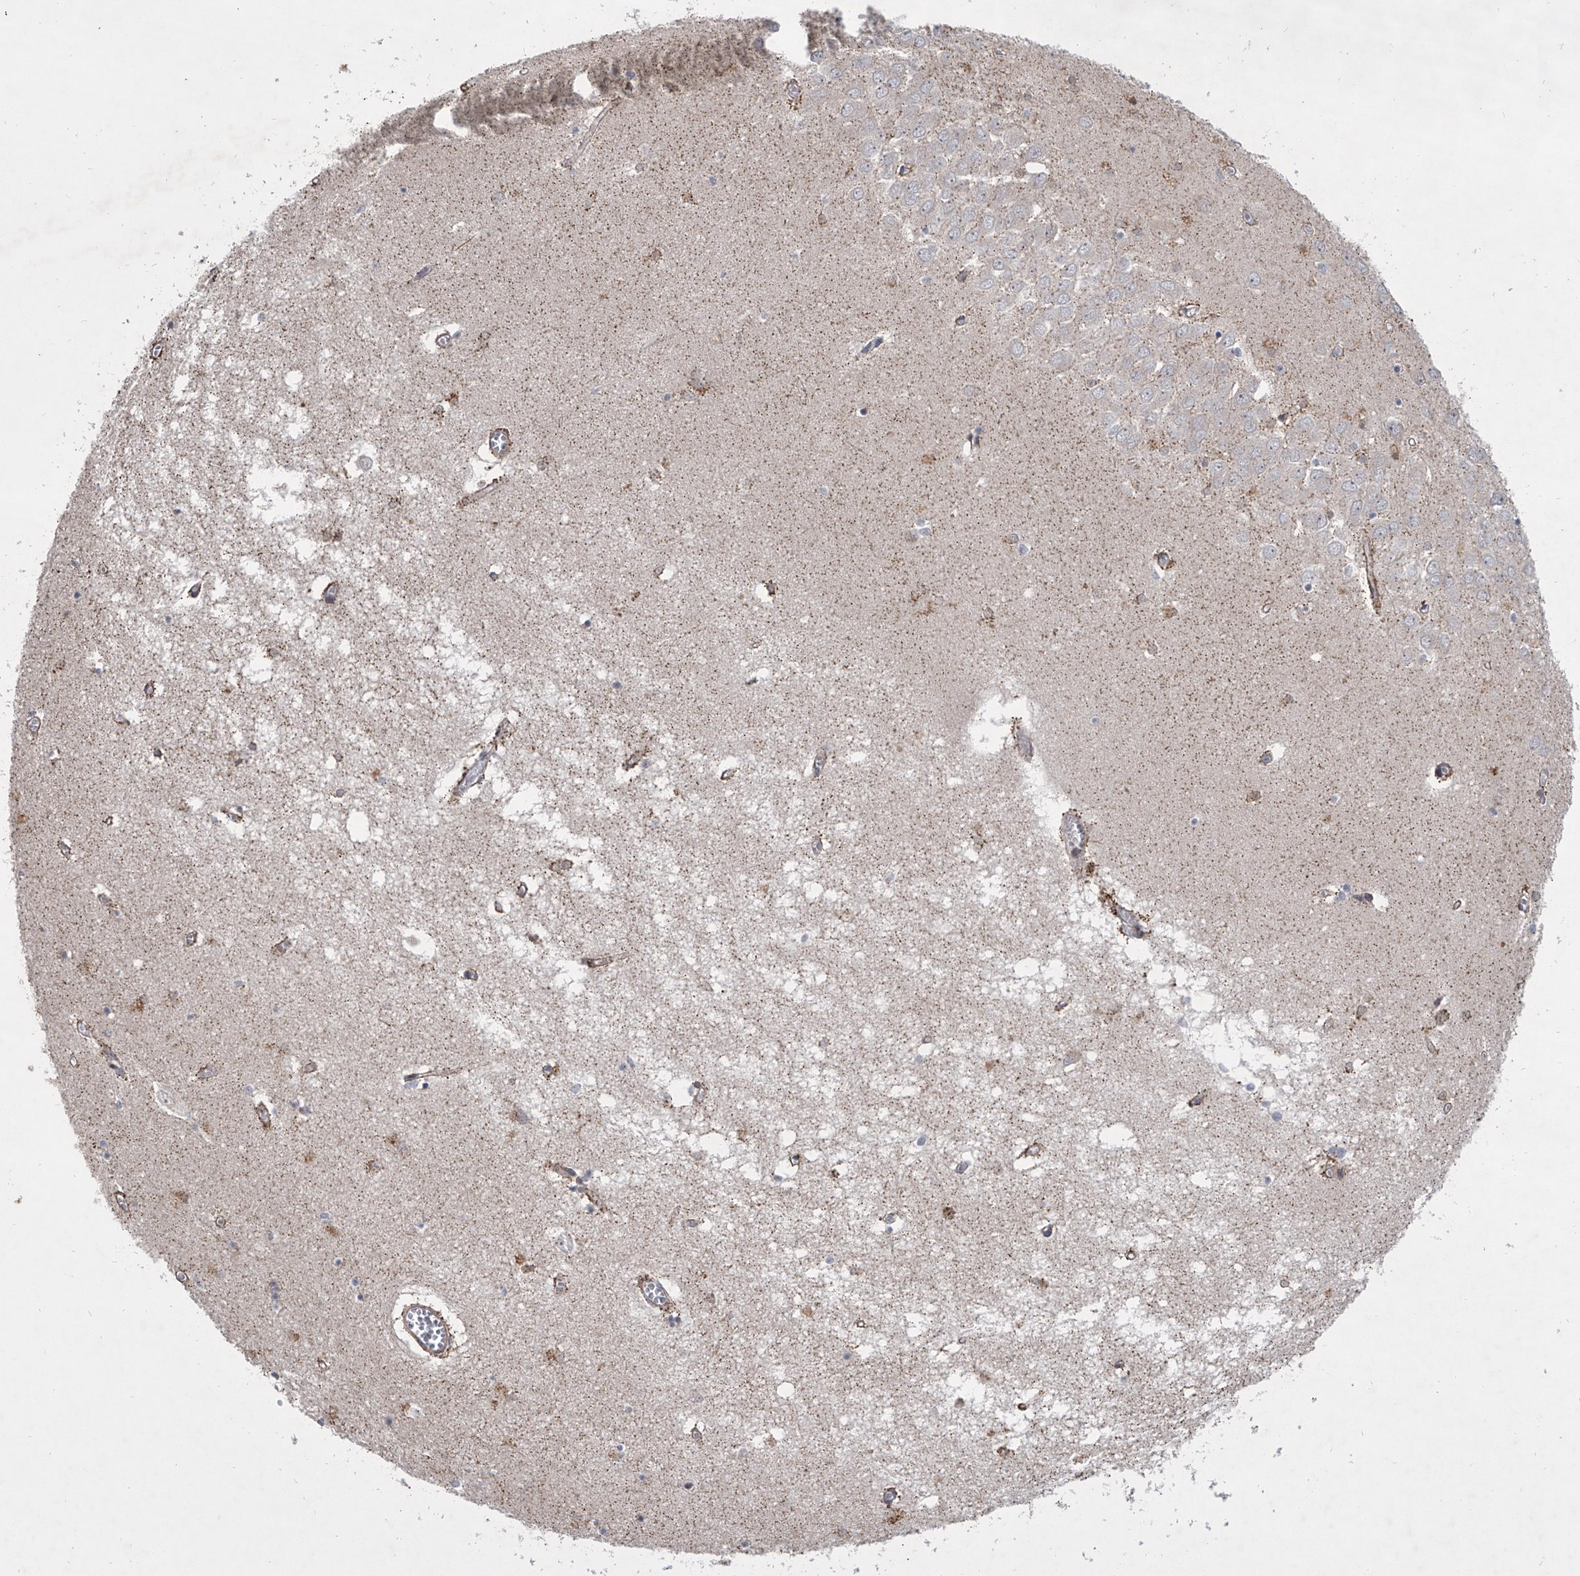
{"staining": {"intensity": "negative", "quantity": "none", "location": "none"}, "tissue": "hippocampus", "cell_type": "Glial cells", "image_type": "normal", "snomed": [{"axis": "morphology", "description": "Normal tissue, NOS"}, {"axis": "topography", "description": "Hippocampus"}], "caption": "Immunohistochemistry of unremarkable human hippocampus reveals no staining in glial cells.", "gene": "HEATR6", "patient": {"sex": "male", "age": 70}}